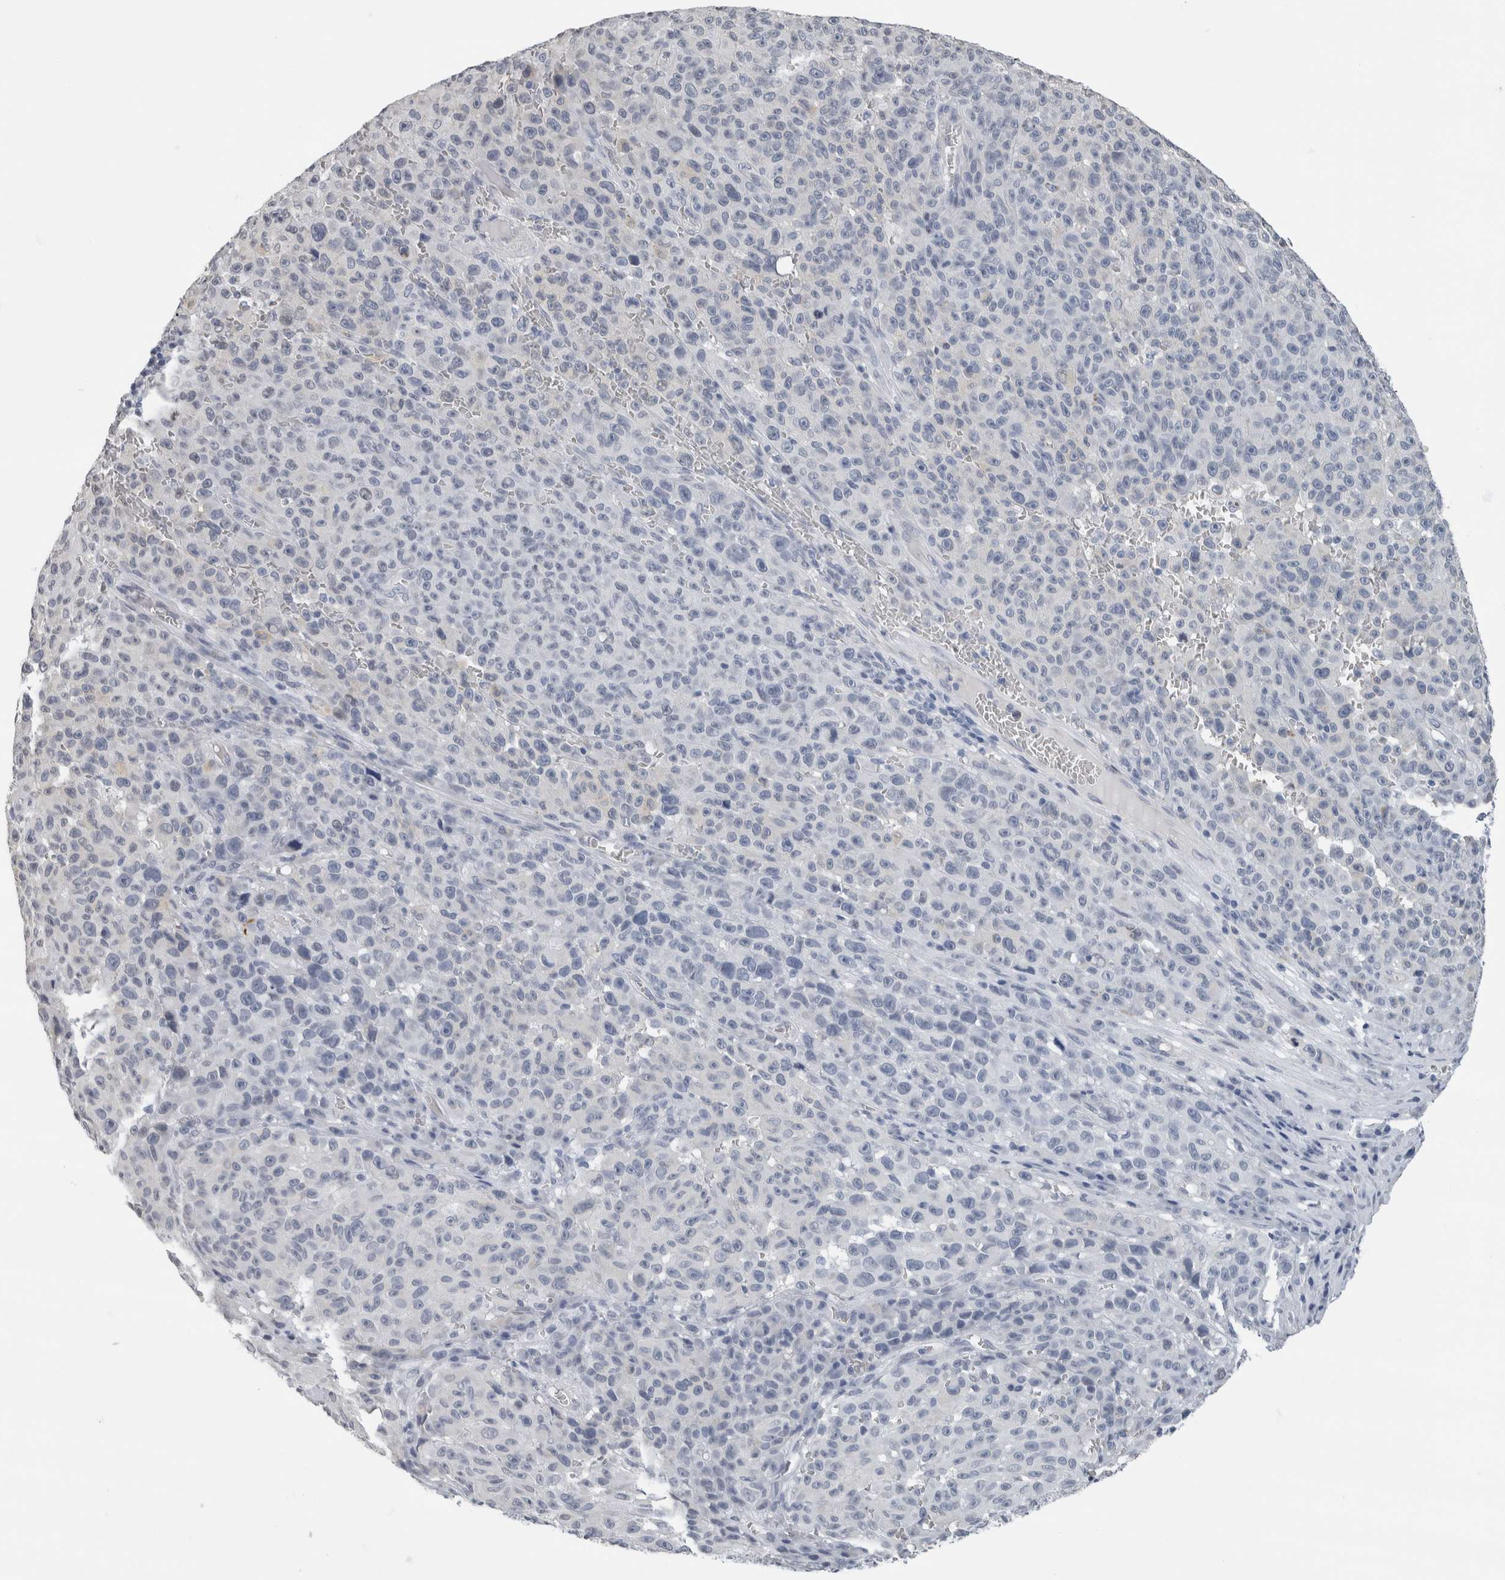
{"staining": {"intensity": "negative", "quantity": "none", "location": "none"}, "tissue": "melanoma", "cell_type": "Tumor cells", "image_type": "cancer", "snomed": [{"axis": "morphology", "description": "Malignant melanoma, NOS"}, {"axis": "topography", "description": "Skin"}], "caption": "This is an immunohistochemistry photomicrograph of malignant melanoma. There is no positivity in tumor cells.", "gene": "NEFM", "patient": {"sex": "female", "age": 82}}